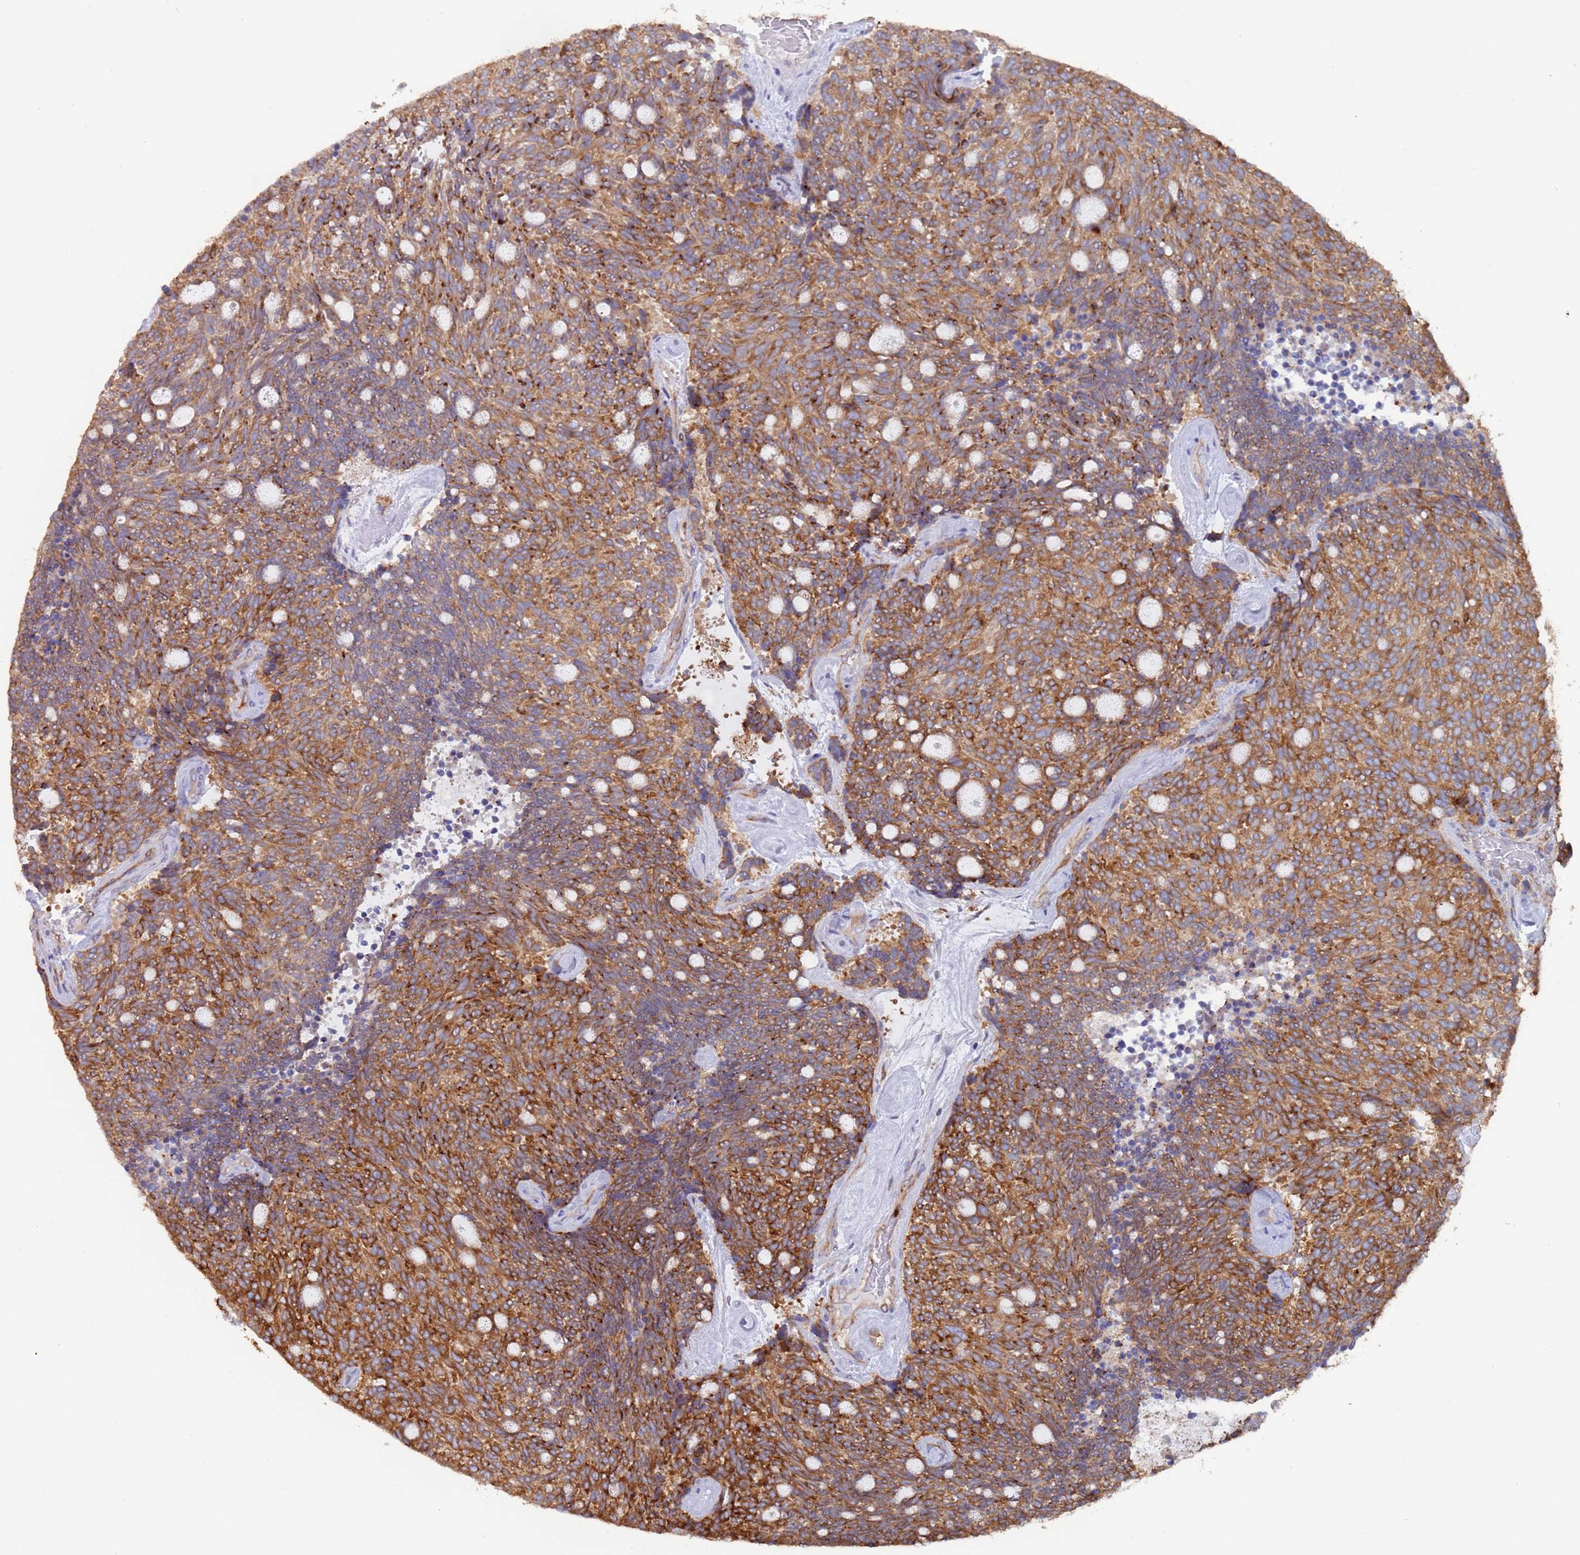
{"staining": {"intensity": "moderate", "quantity": ">75%", "location": "cytoplasmic/membranous"}, "tissue": "carcinoid", "cell_type": "Tumor cells", "image_type": "cancer", "snomed": [{"axis": "morphology", "description": "Carcinoid, malignant, NOS"}, {"axis": "topography", "description": "Pancreas"}], "caption": "Carcinoid stained with a protein marker reveals moderate staining in tumor cells.", "gene": "ZNF844", "patient": {"sex": "female", "age": 54}}